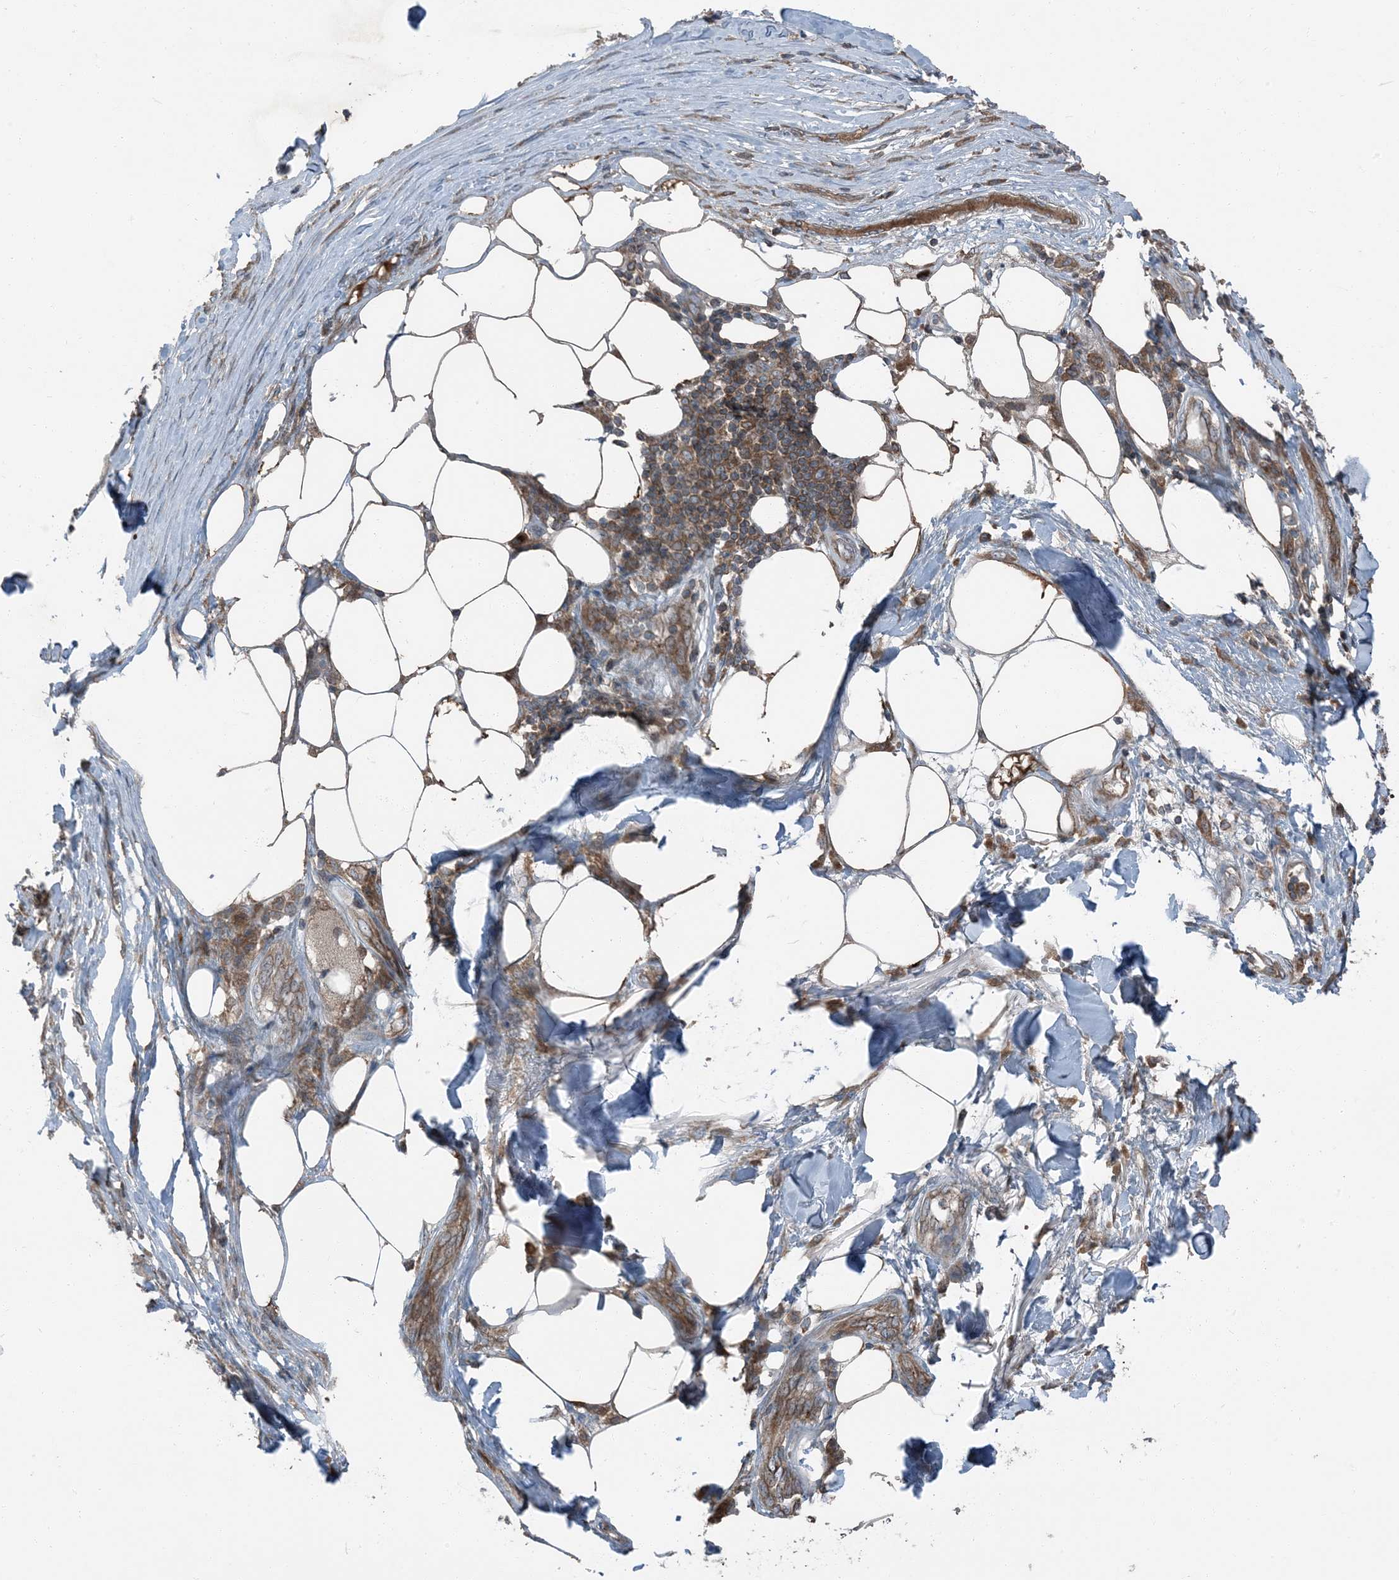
{"staining": {"intensity": "moderate", "quantity": "25%-75%", "location": "cytoplasmic/membranous"}, "tissue": "melanoma", "cell_type": "Tumor cells", "image_type": "cancer", "snomed": [{"axis": "morphology", "description": "Malignant melanoma, Metastatic site"}, {"axis": "topography", "description": "Soft tissue"}], "caption": "Tumor cells reveal medium levels of moderate cytoplasmic/membranous positivity in about 25%-75% of cells in malignant melanoma (metastatic site).", "gene": "RAB3GAP1", "patient": {"sex": "male", "age": 41}}